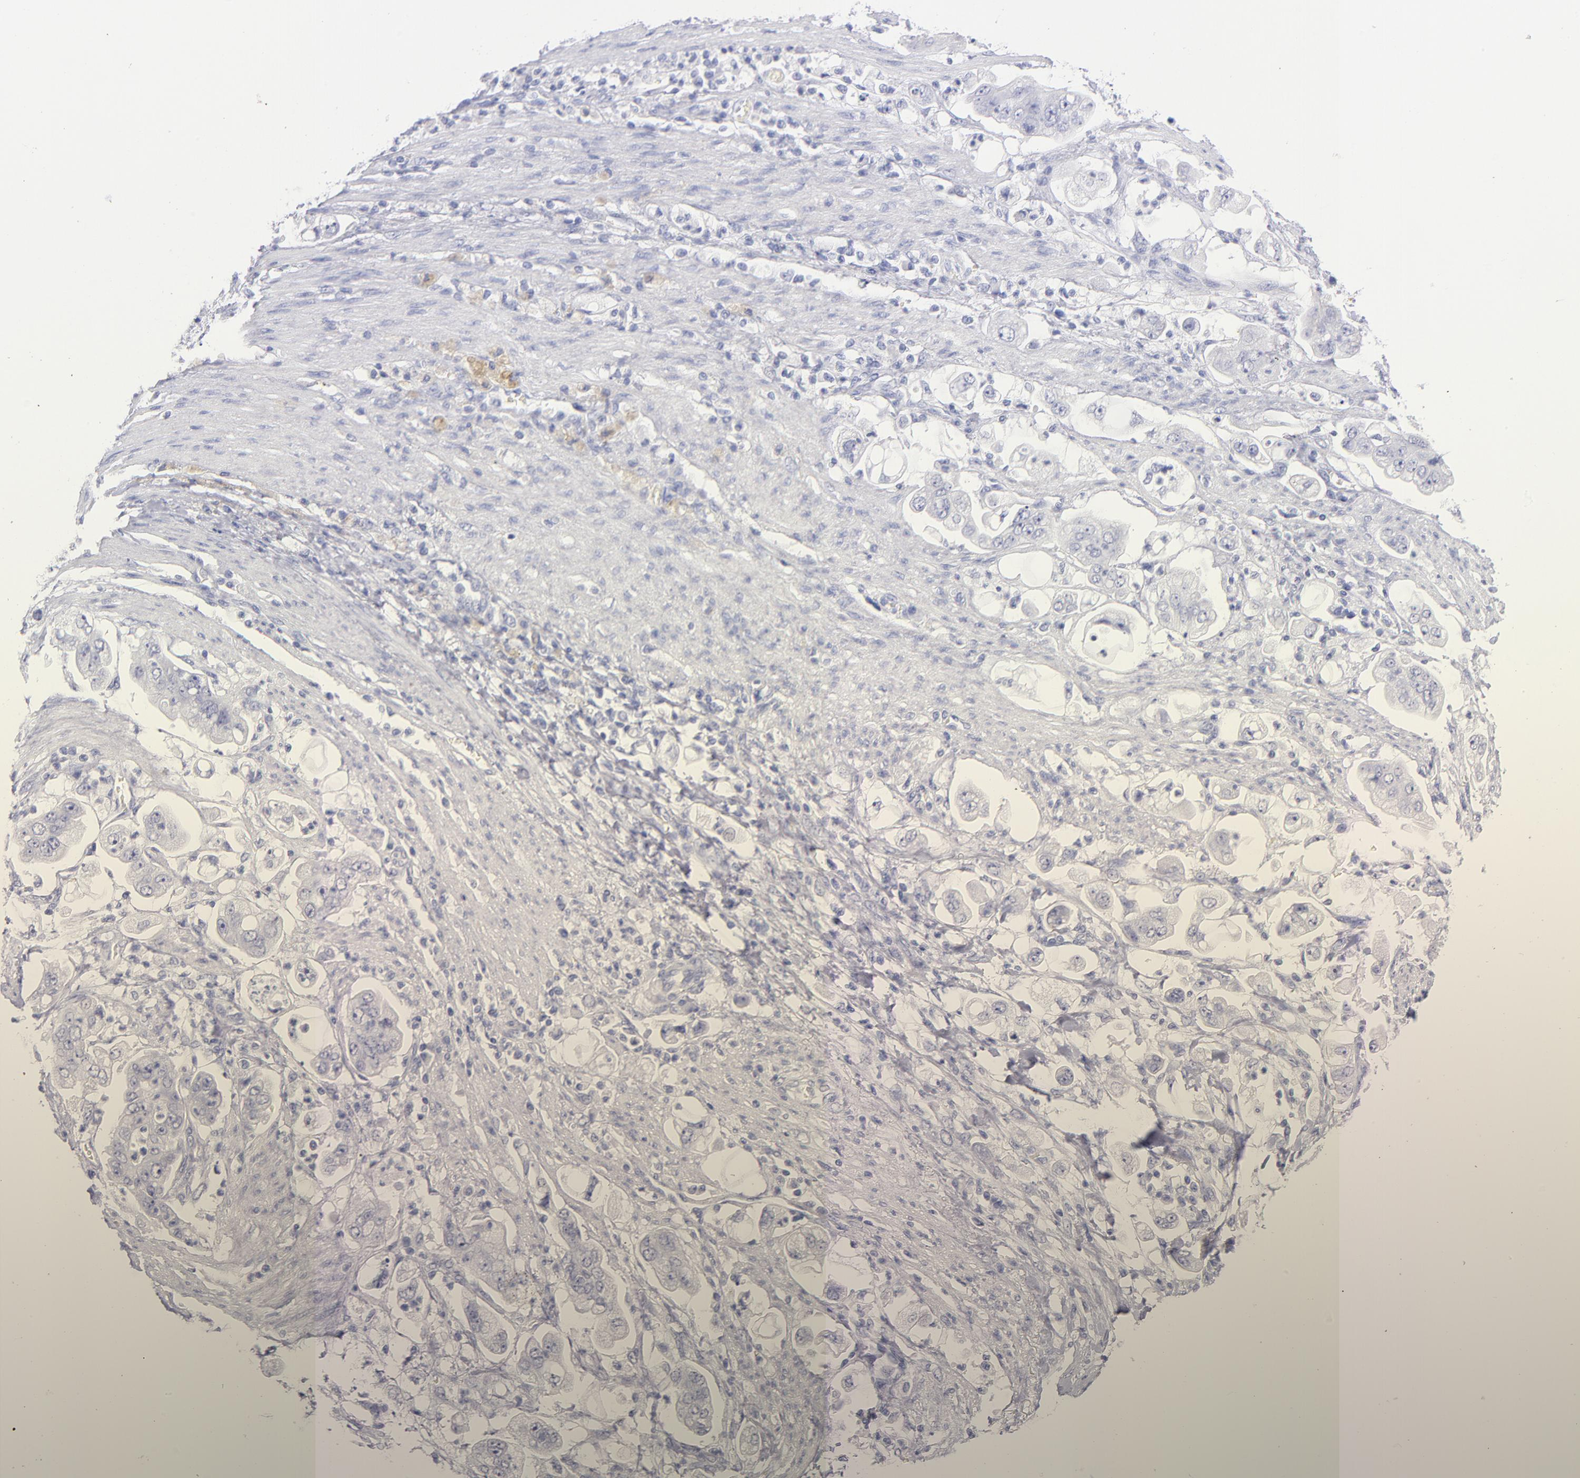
{"staining": {"intensity": "negative", "quantity": "none", "location": "none"}, "tissue": "stomach cancer", "cell_type": "Tumor cells", "image_type": "cancer", "snomed": [{"axis": "morphology", "description": "Adenocarcinoma, NOS"}, {"axis": "topography", "description": "Stomach"}], "caption": "This is an immunohistochemistry (IHC) histopathology image of stomach cancer. There is no expression in tumor cells.", "gene": "SCGN", "patient": {"sex": "male", "age": 62}}